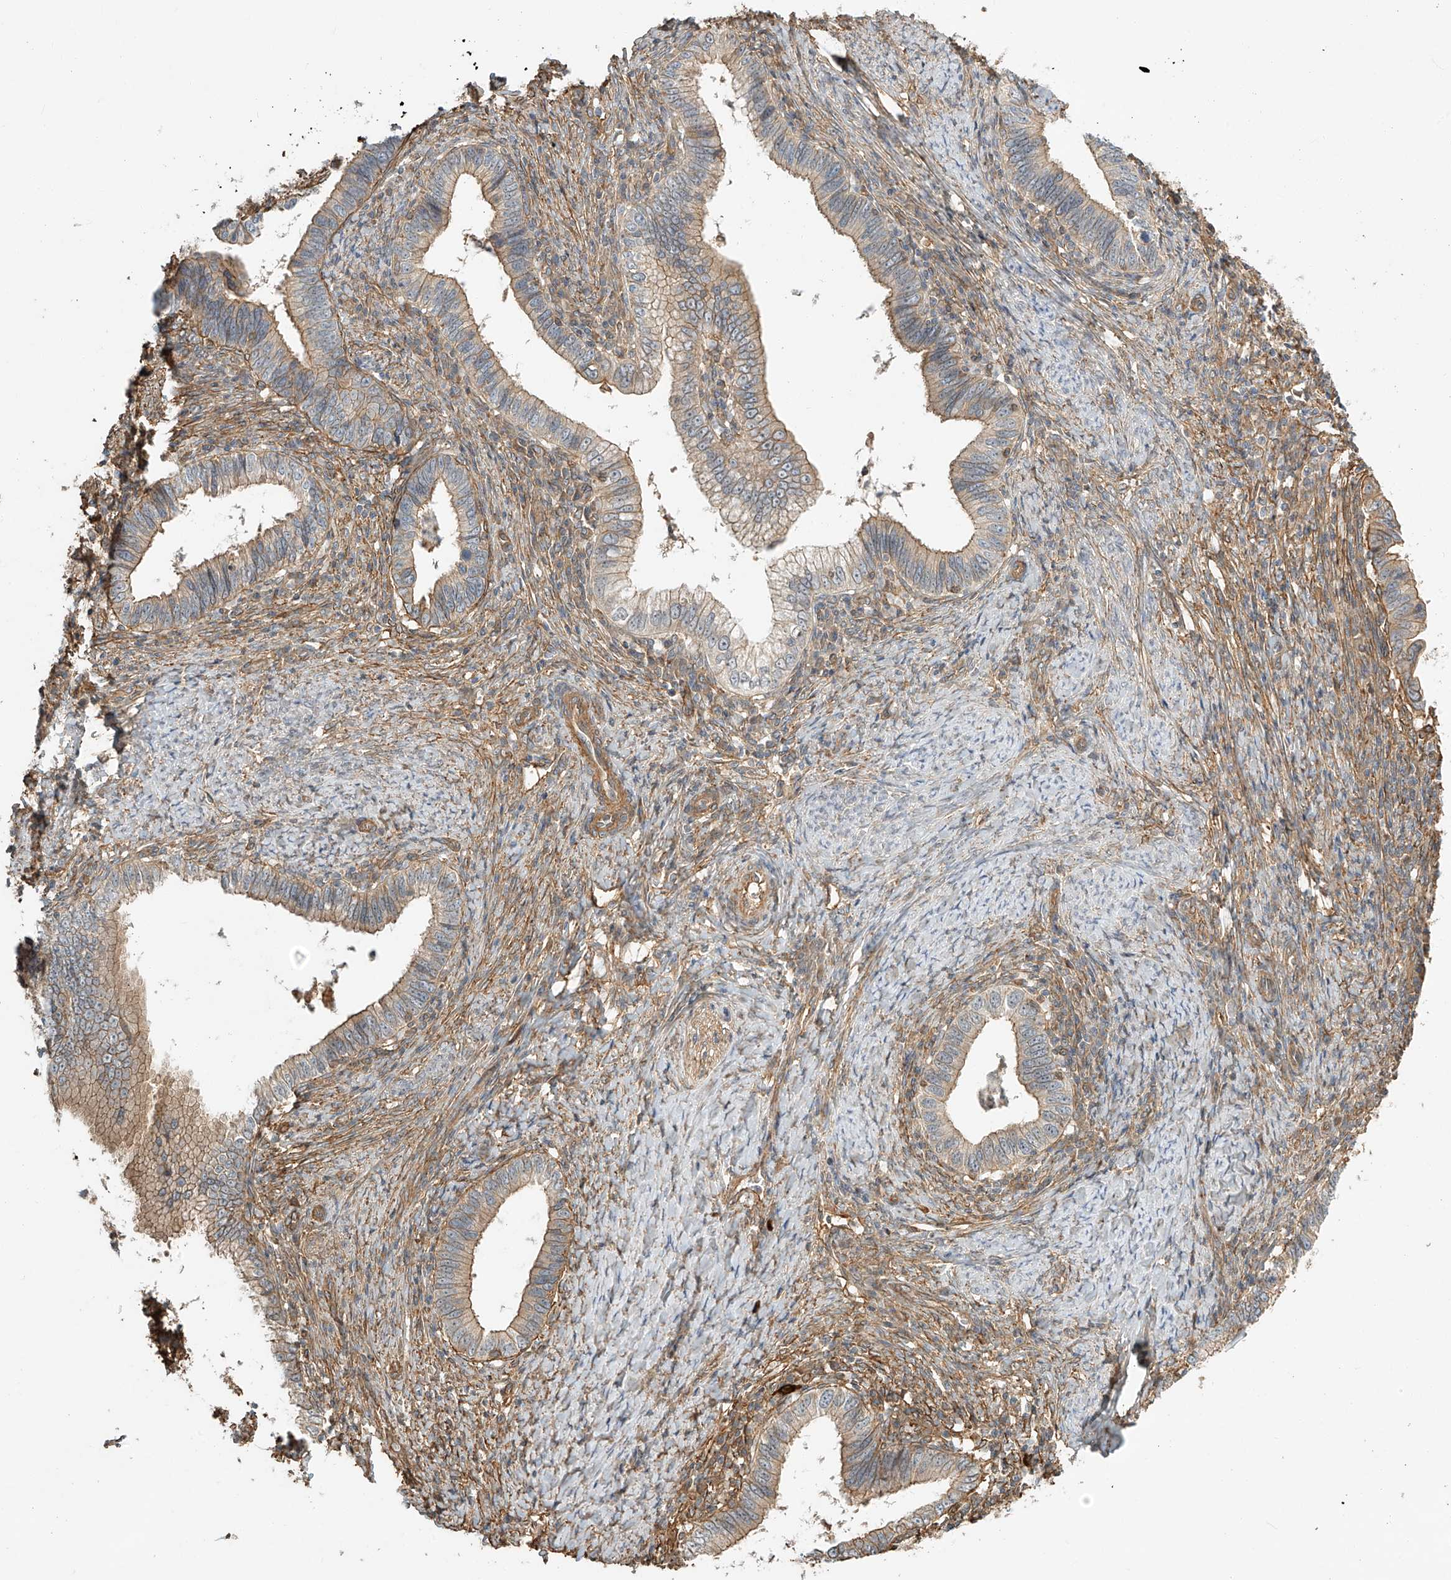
{"staining": {"intensity": "moderate", "quantity": "25%-75%", "location": "cytoplasmic/membranous"}, "tissue": "cervical cancer", "cell_type": "Tumor cells", "image_type": "cancer", "snomed": [{"axis": "morphology", "description": "Adenocarcinoma, NOS"}, {"axis": "topography", "description": "Cervix"}], "caption": "Human cervical adenocarcinoma stained with a protein marker reveals moderate staining in tumor cells.", "gene": "CSMD3", "patient": {"sex": "female", "age": 36}}